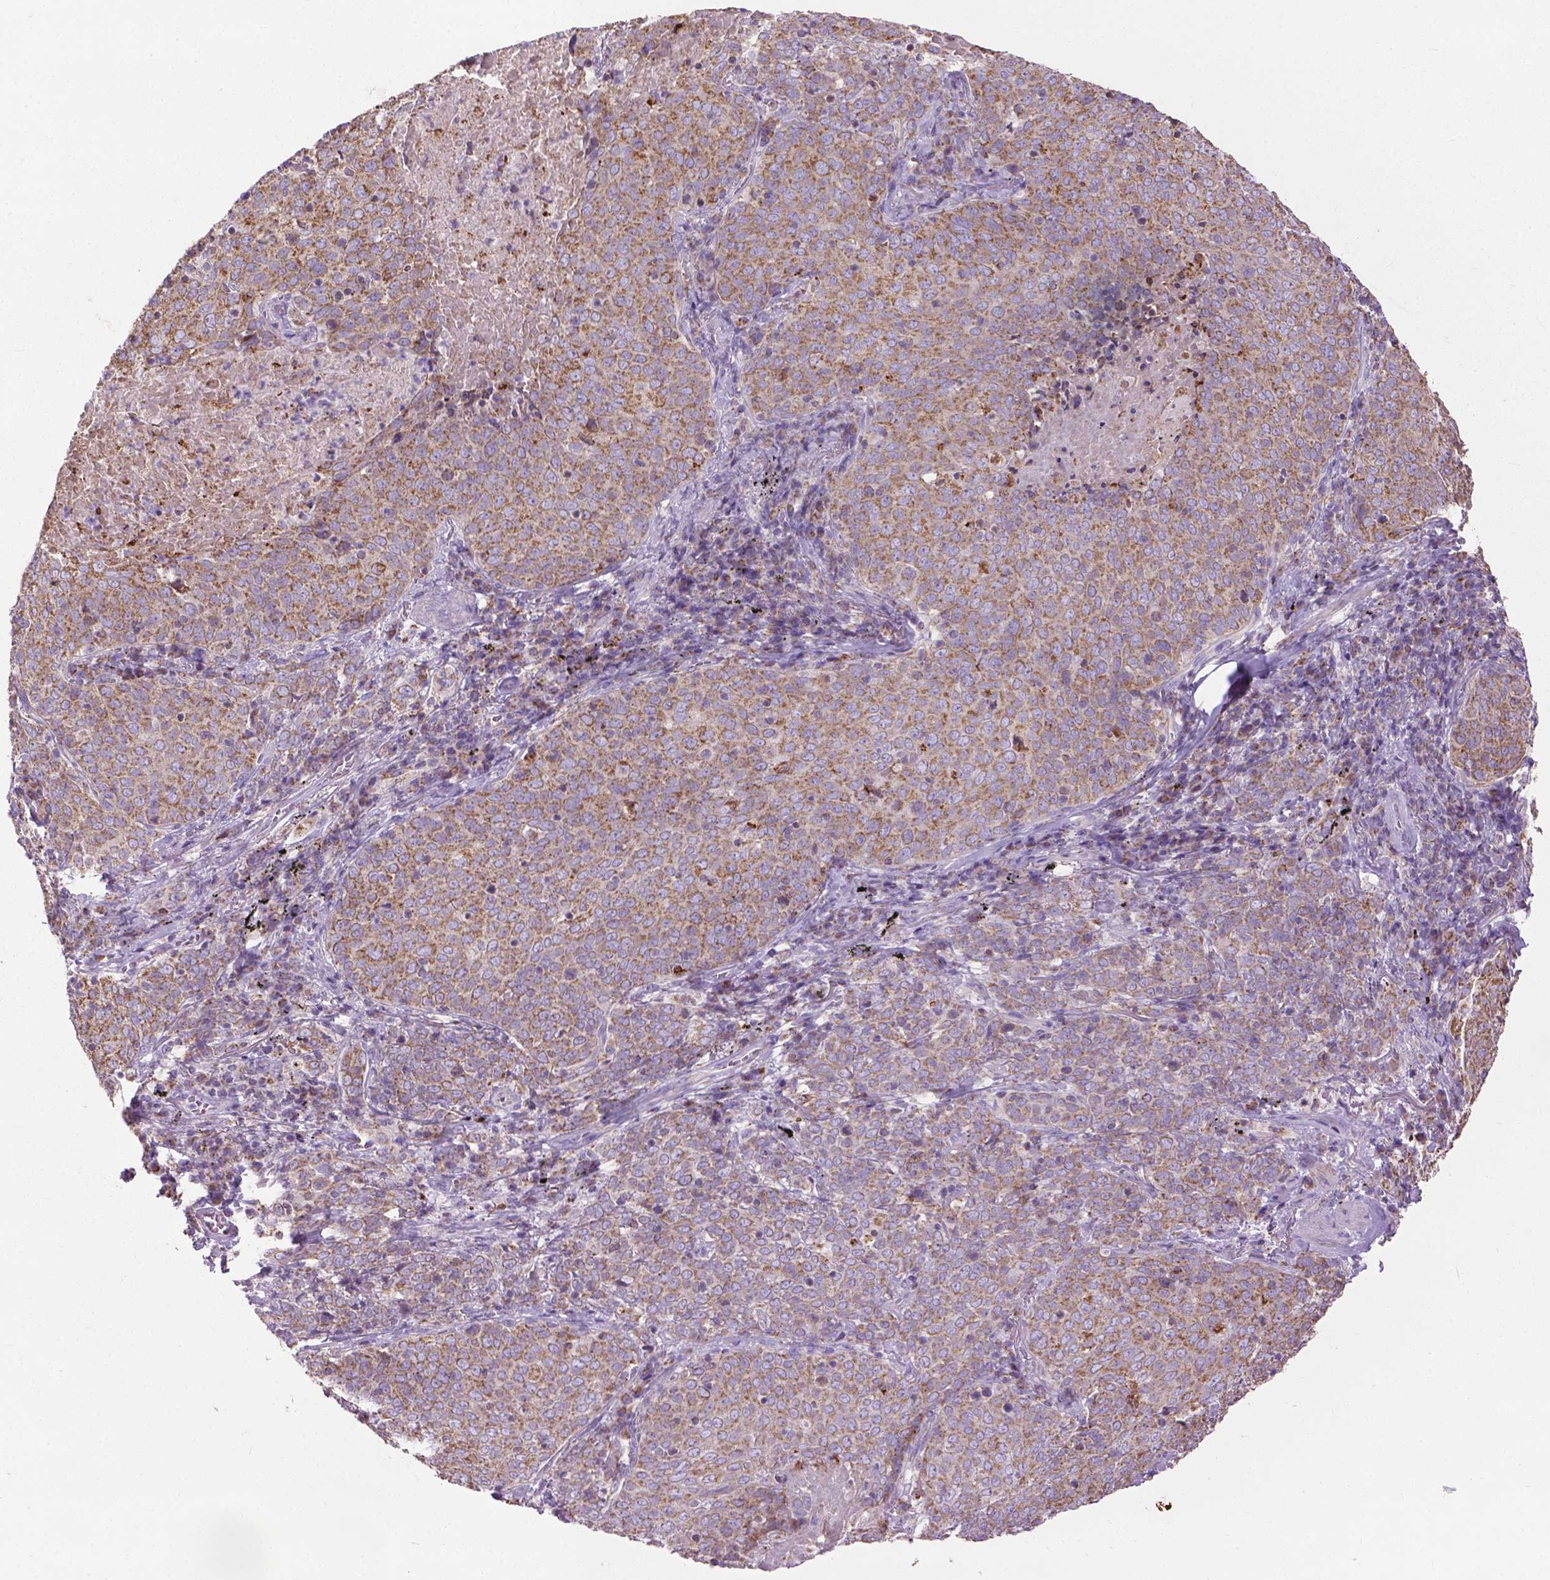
{"staining": {"intensity": "weak", "quantity": ">75%", "location": "cytoplasmic/membranous"}, "tissue": "lung cancer", "cell_type": "Tumor cells", "image_type": "cancer", "snomed": [{"axis": "morphology", "description": "Squamous cell carcinoma, NOS"}, {"axis": "topography", "description": "Lung"}], "caption": "IHC of lung cancer reveals low levels of weak cytoplasmic/membranous staining in about >75% of tumor cells.", "gene": "VDAC1", "patient": {"sex": "male", "age": 82}}